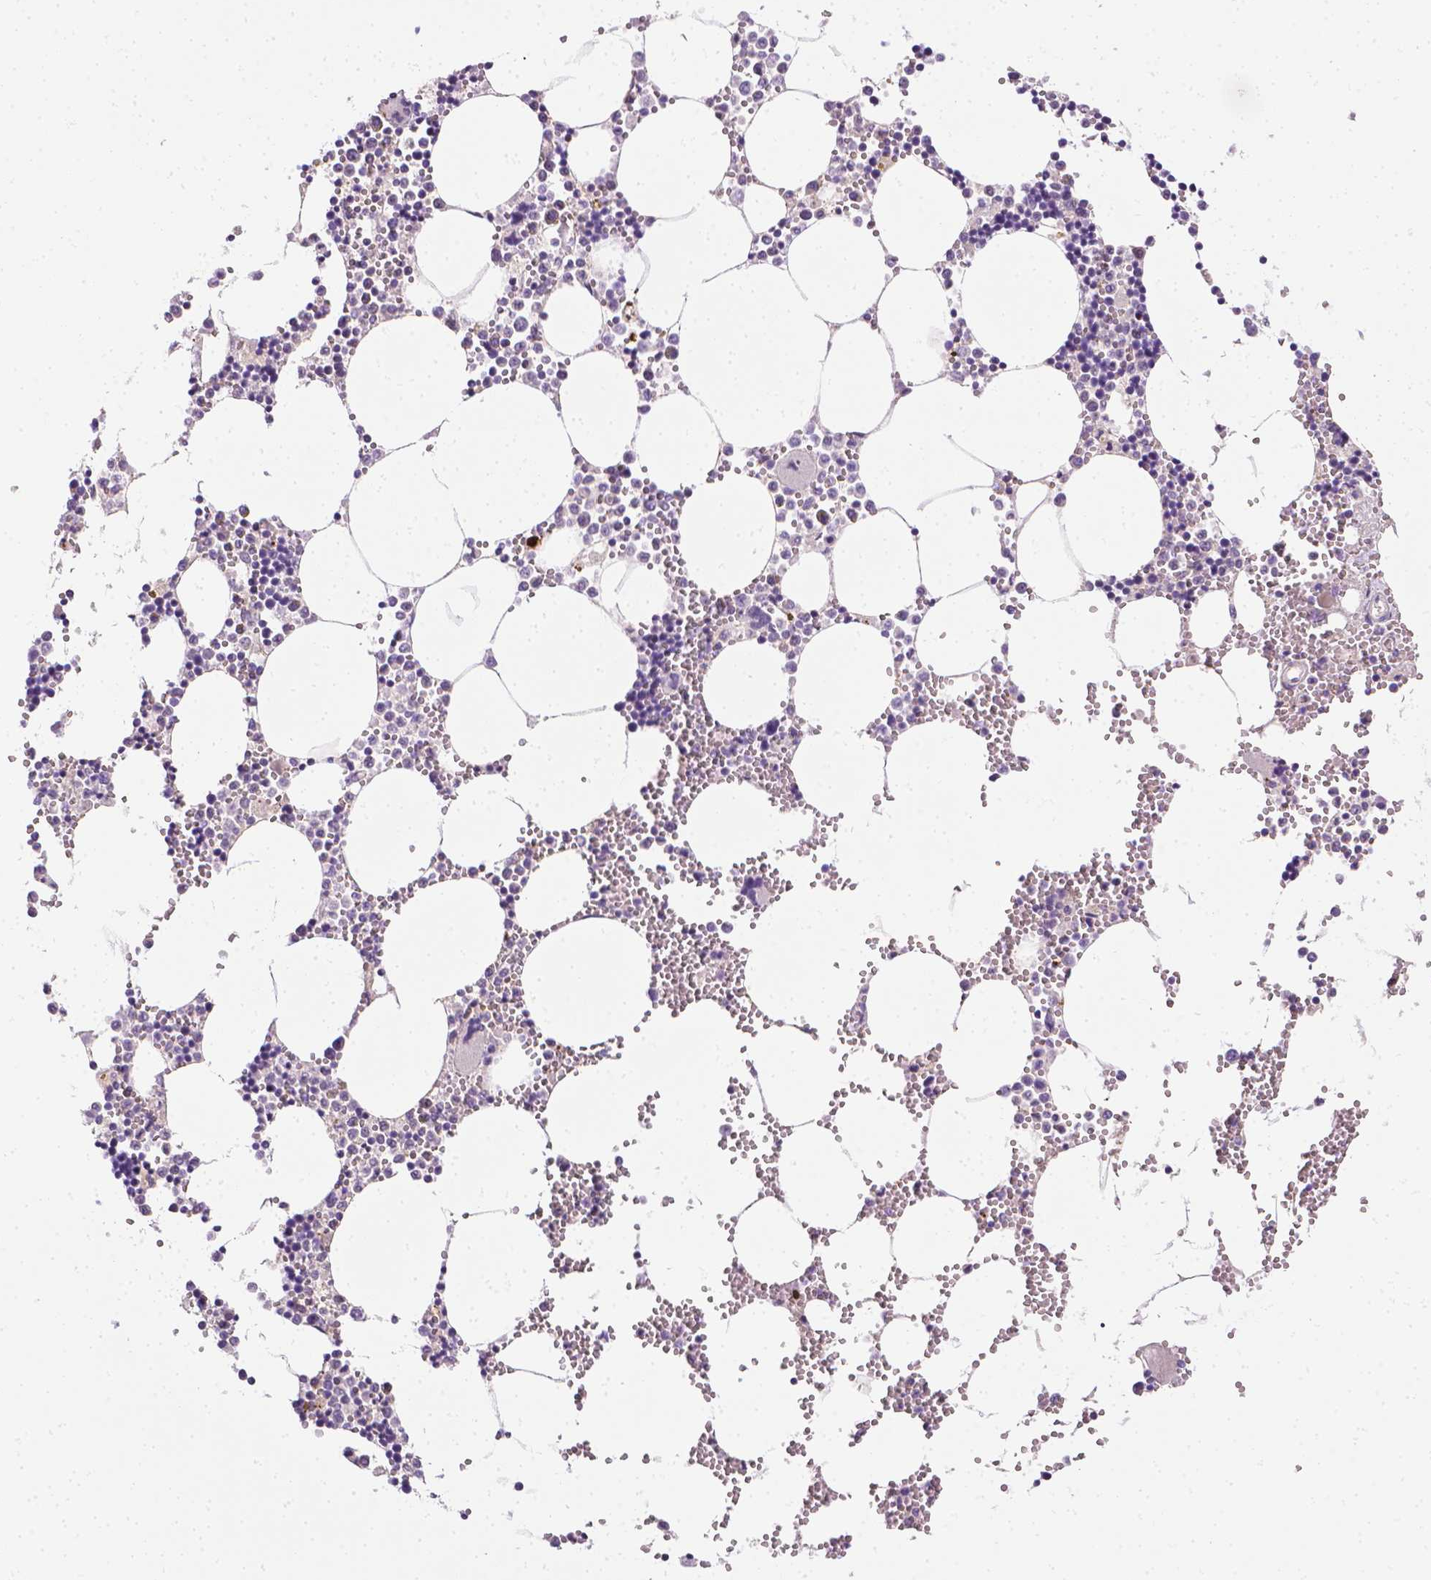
{"staining": {"intensity": "negative", "quantity": "none", "location": "none"}, "tissue": "bone marrow", "cell_type": "Hematopoietic cells", "image_type": "normal", "snomed": [{"axis": "morphology", "description": "Normal tissue, NOS"}, {"axis": "topography", "description": "Bone marrow"}], "caption": "An immunohistochemistry (IHC) image of unremarkable bone marrow is shown. There is no staining in hematopoietic cells of bone marrow. (DAB immunohistochemistry (IHC) visualized using brightfield microscopy, high magnification).", "gene": "MCOLN3", "patient": {"sex": "male", "age": 54}}